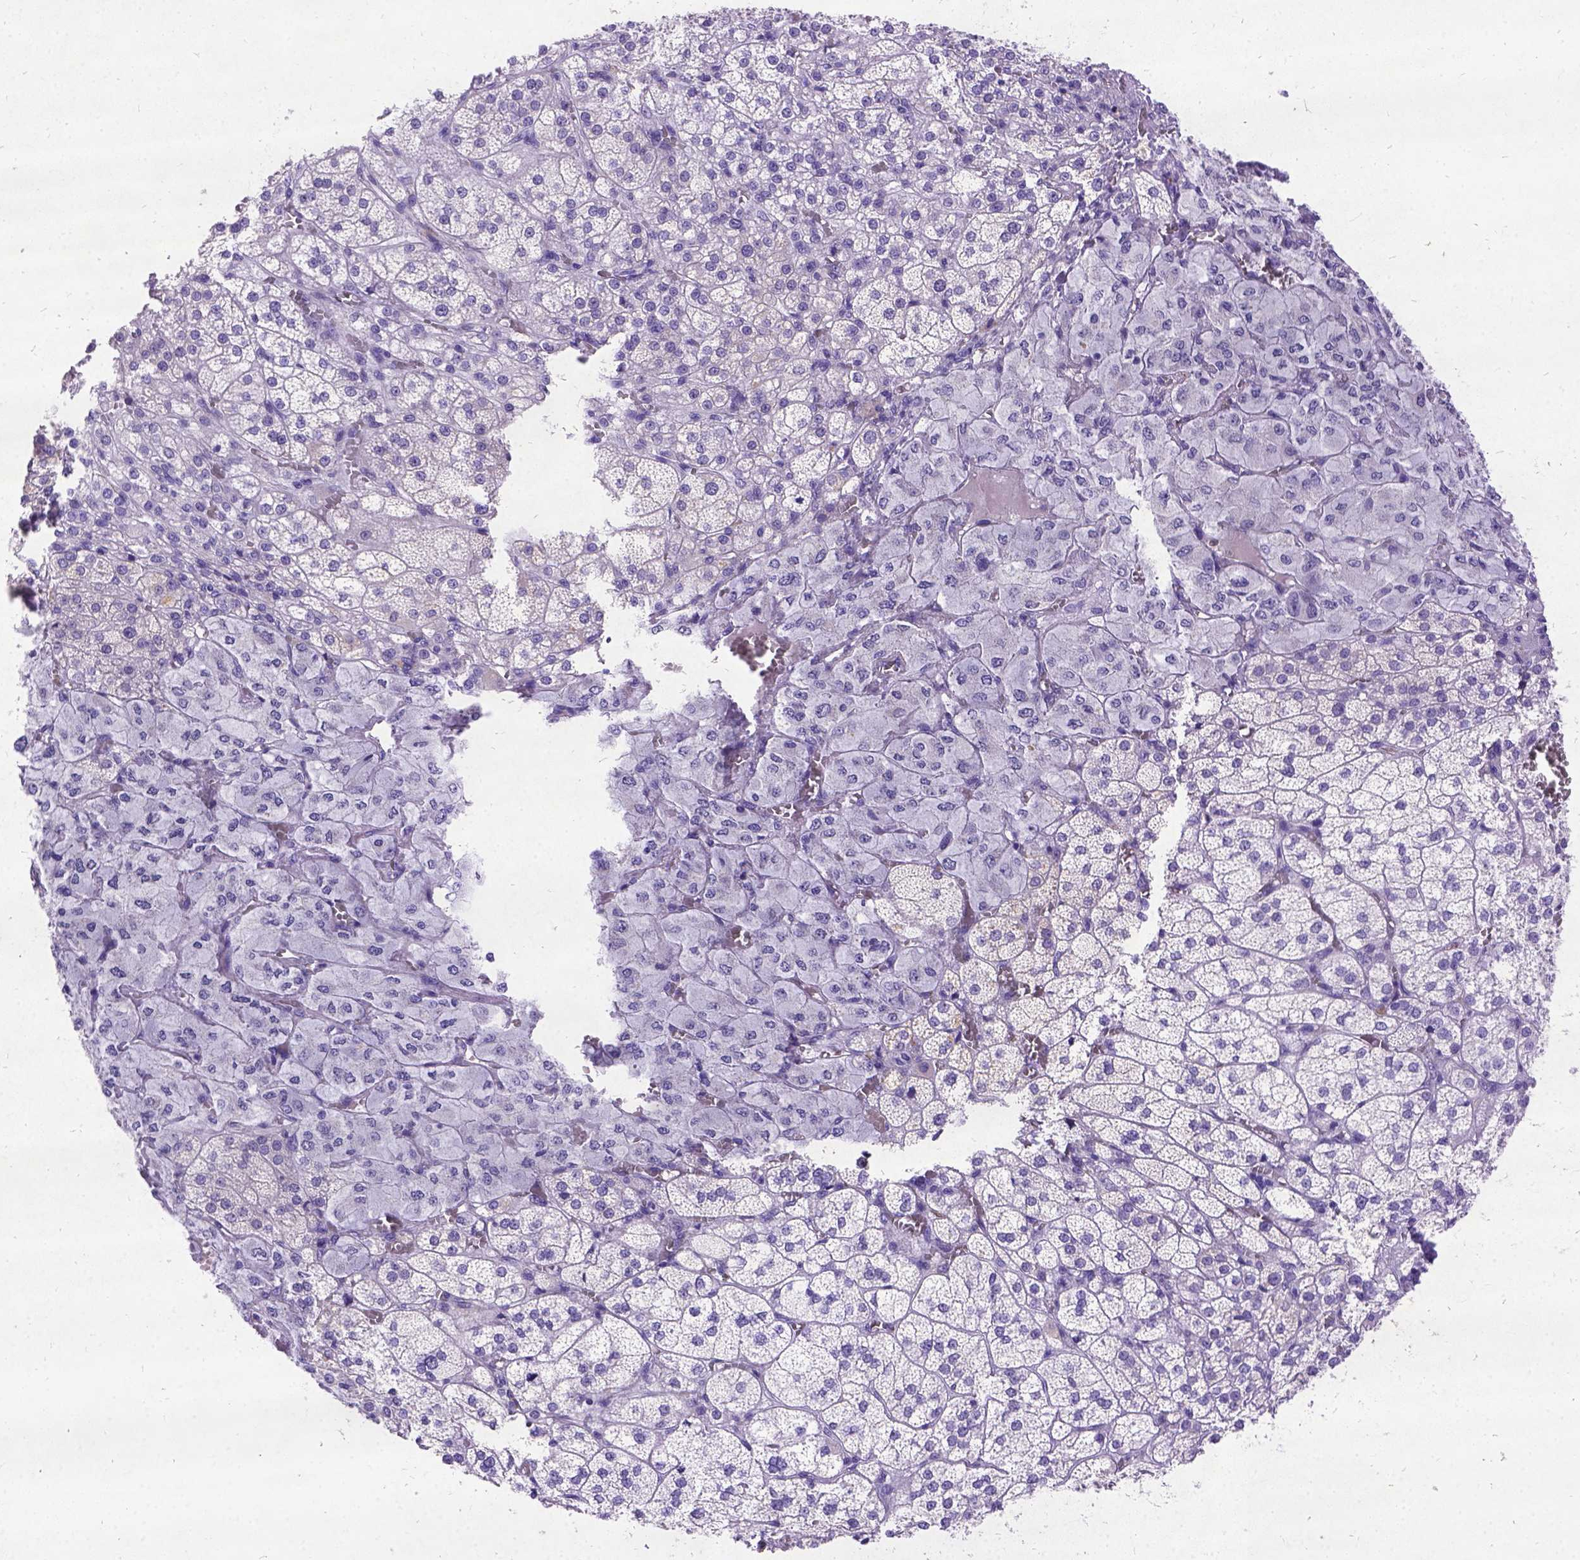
{"staining": {"intensity": "weak", "quantity": "<25%", "location": "cytoplasmic/membranous"}, "tissue": "adrenal gland", "cell_type": "Glandular cells", "image_type": "normal", "snomed": [{"axis": "morphology", "description": "Normal tissue, NOS"}, {"axis": "topography", "description": "Adrenal gland"}], "caption": "This is a photomicrograph of immunohistochemistry staining of benign adrenal gland, which shows no staining in glandular cells.", "gene": "NEUROD4", "patient": {"sex": "female", "age": 60}}